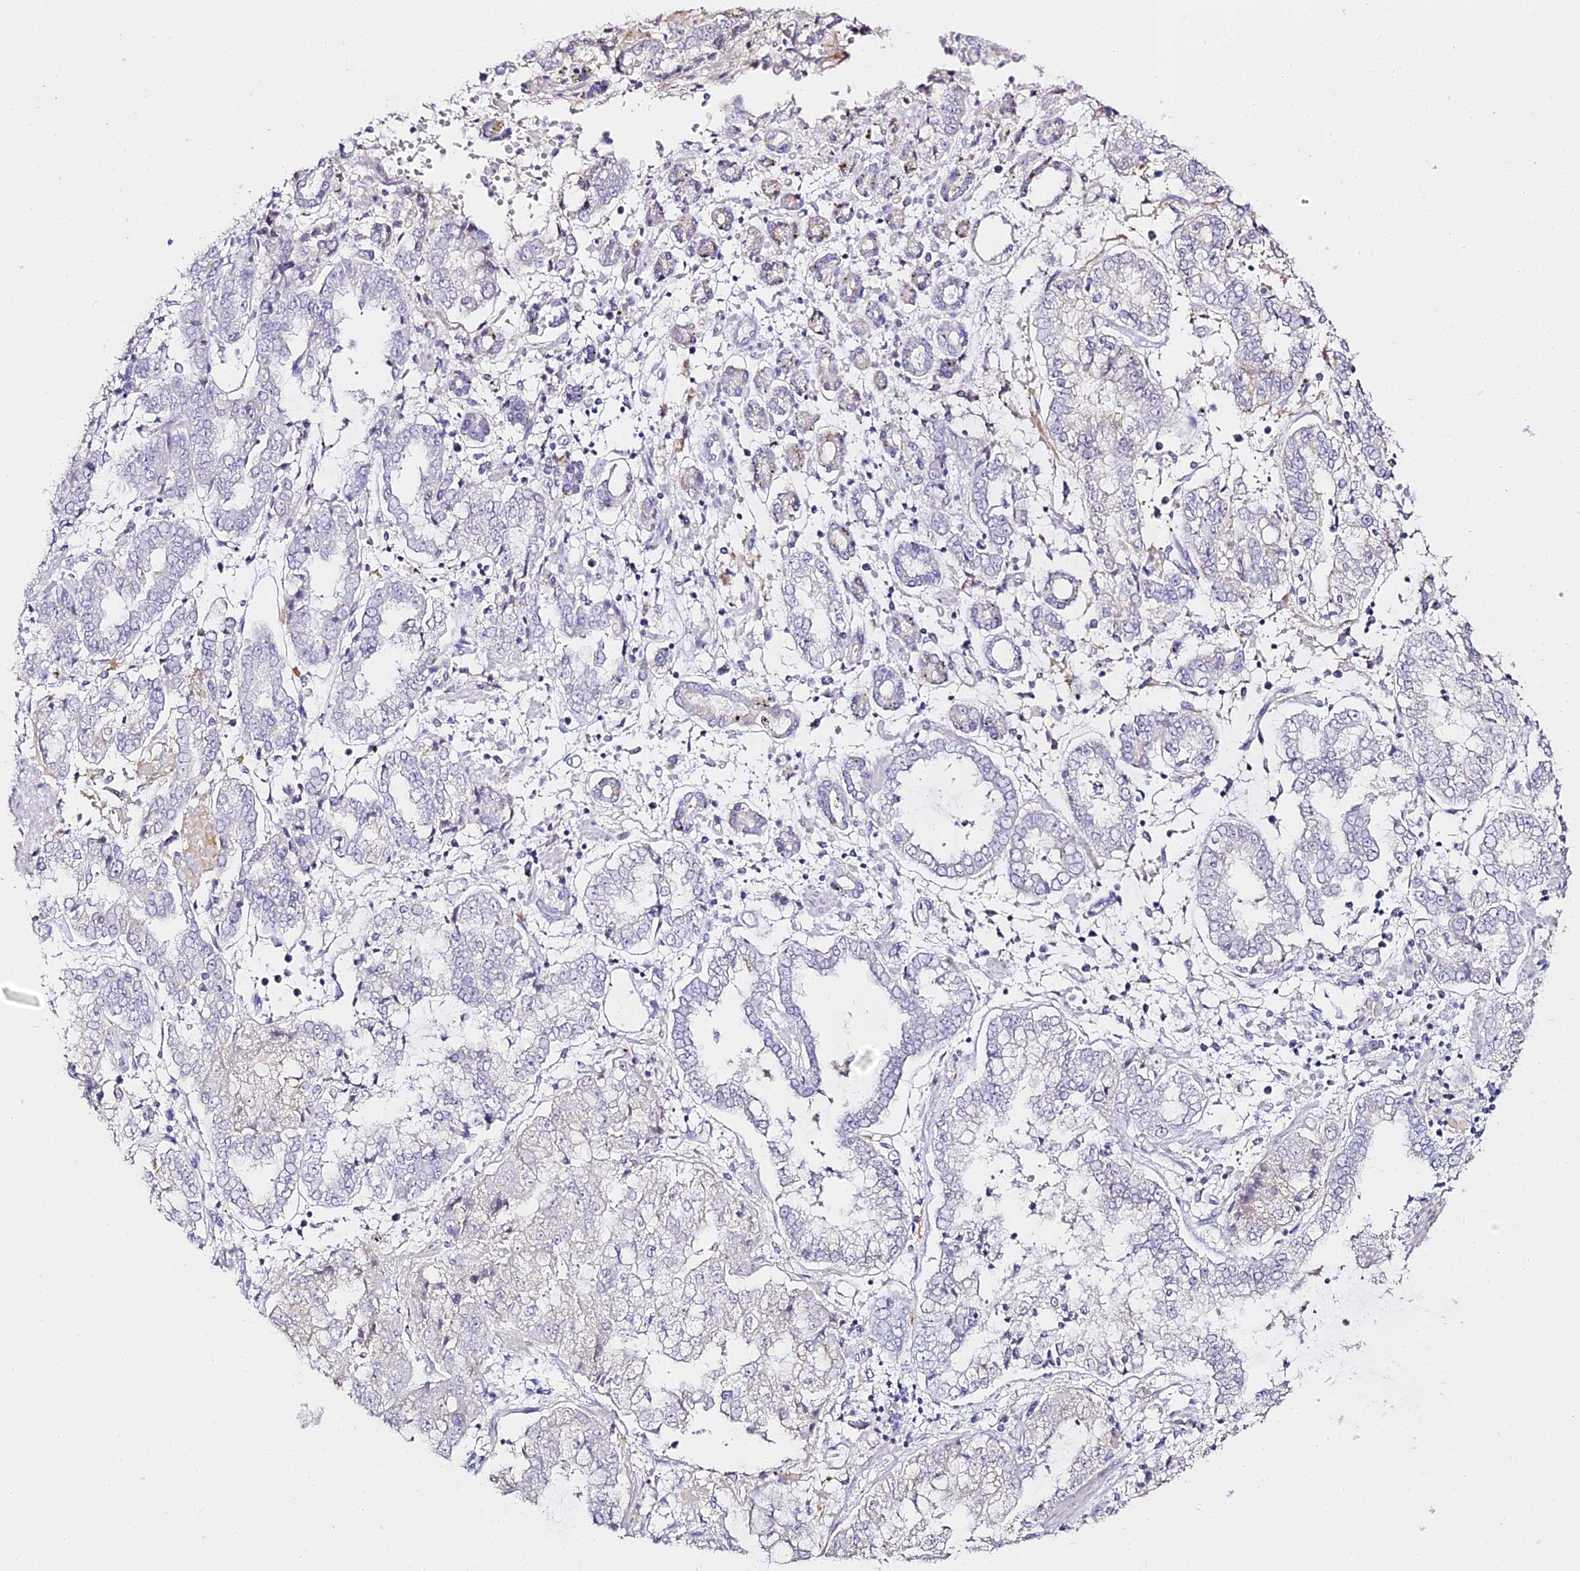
{"staining": {"intensity": "negative", "quantity": "none", "location": "none"}, "tissue": "stomach cancer", "cell_type": "Tumor cells", "image_type": "cancer", "snomed": [{"axis": "morphology", "description": "Adenocarcinoma, NOS"}, {"axis": "topography", "description": "Stomach"}], "caption": "Human adenocarcinoma (stomach) stained for a protein using IHC displays no staining in tumor cells.", "gene": "ALPG", "patient": {"sex": "male", "age": 76}}